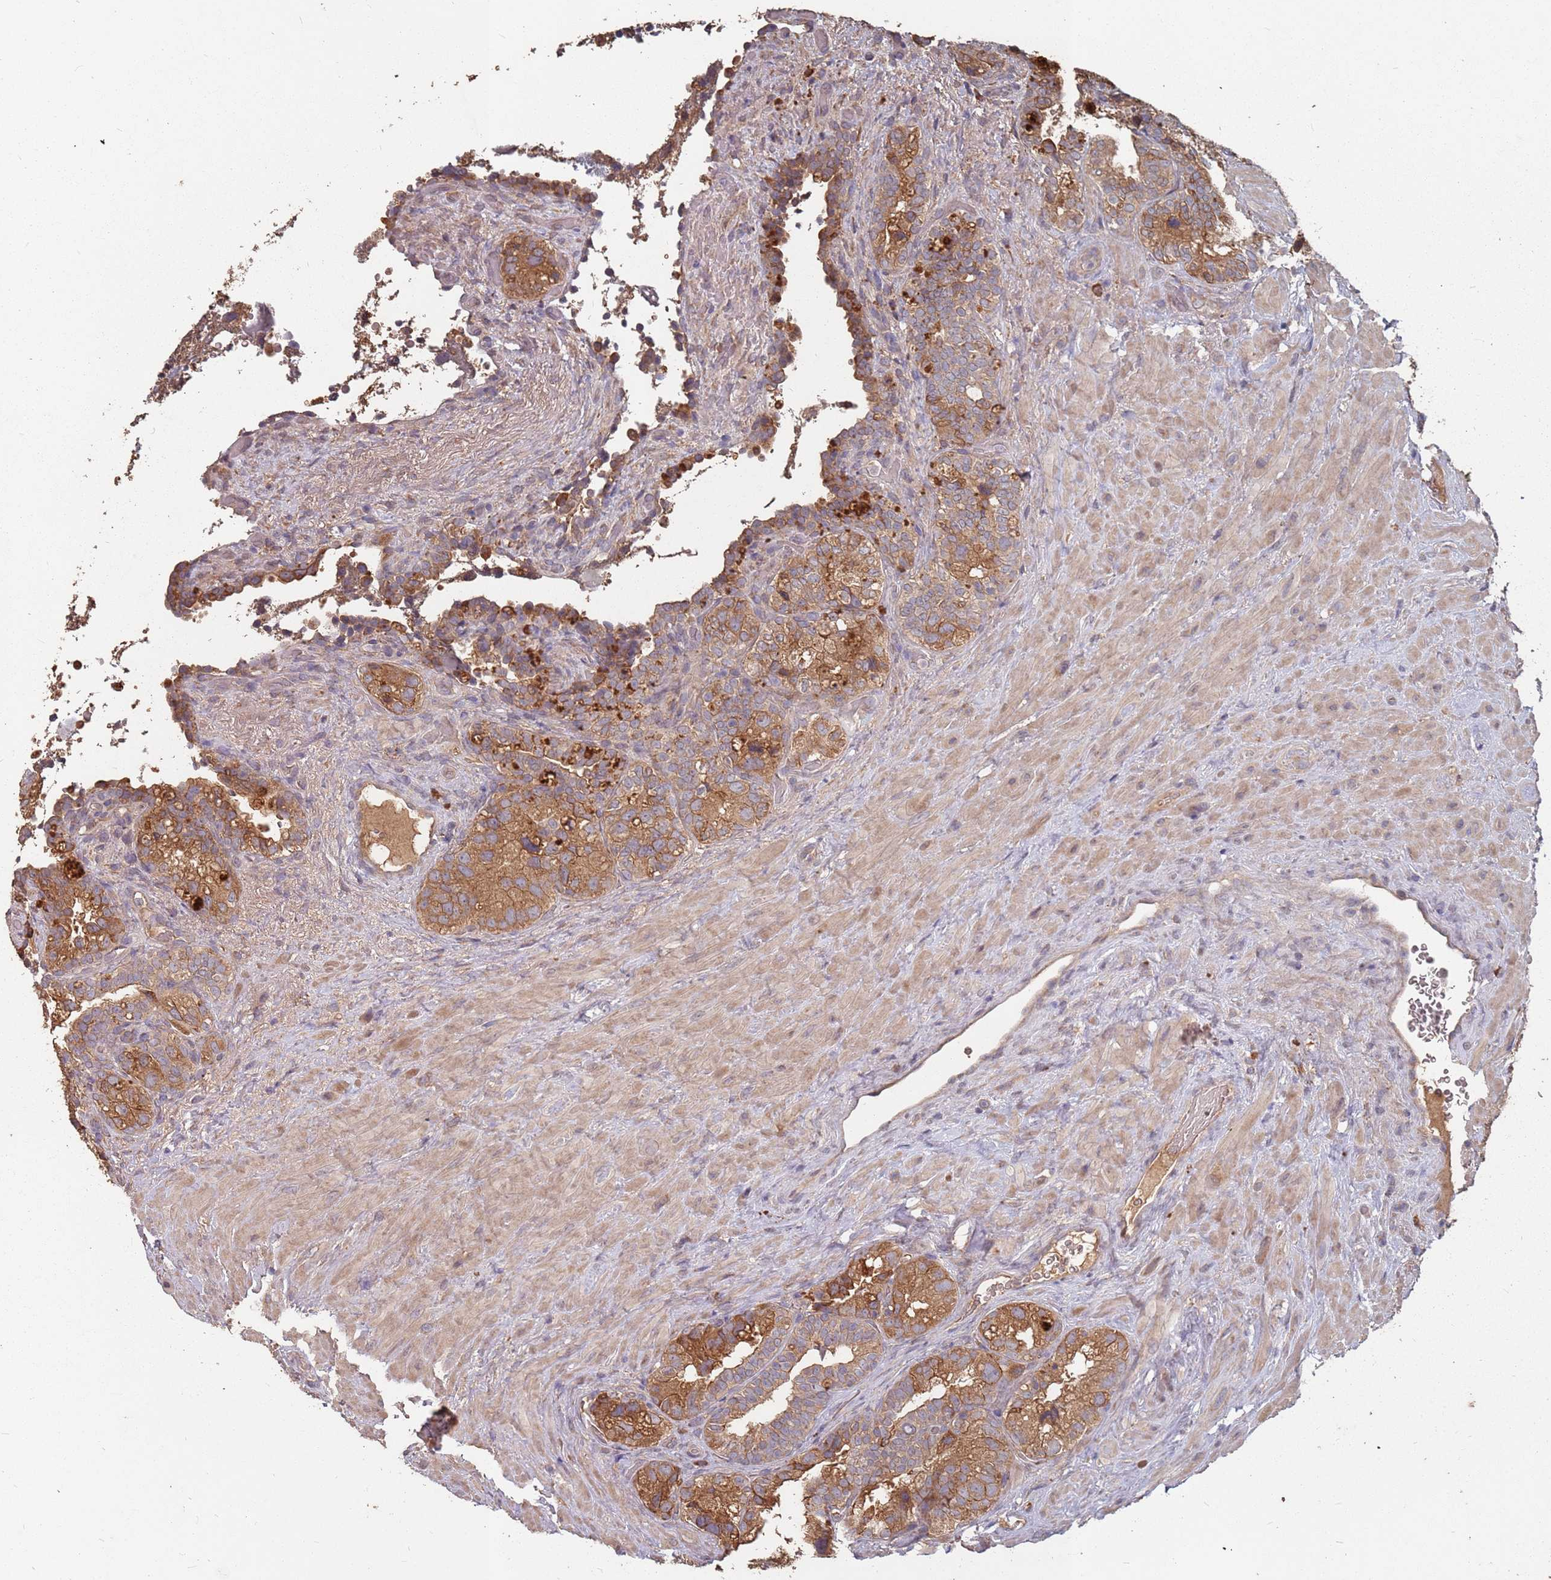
{"staining": {"intensity": "moderate", "quantity": ">75%", "location": "cytoplasmic/membranous"}, "tissue": "seminal vesicle", "cell_type": "Glandular cells", "image_type": "normal", "snomed": [{"axis": "morphology", "description": "Normal tissue, NOS"}, {"axis": "topography", "description": "Seminal veicle"}, {"axis": "topography", "description": "Peripheral nerve tissue"}], "caption": "Protein staining by immunohistochemistry shows moderate cytoplasmic/membranous positivity in approximately >75% of glandular cells in benign seminal vesicle. (DAB IHC with brightfield microscopy, high magnification).", "gene": "ATG5", "patient": {"sex": "male", "age": 67}}